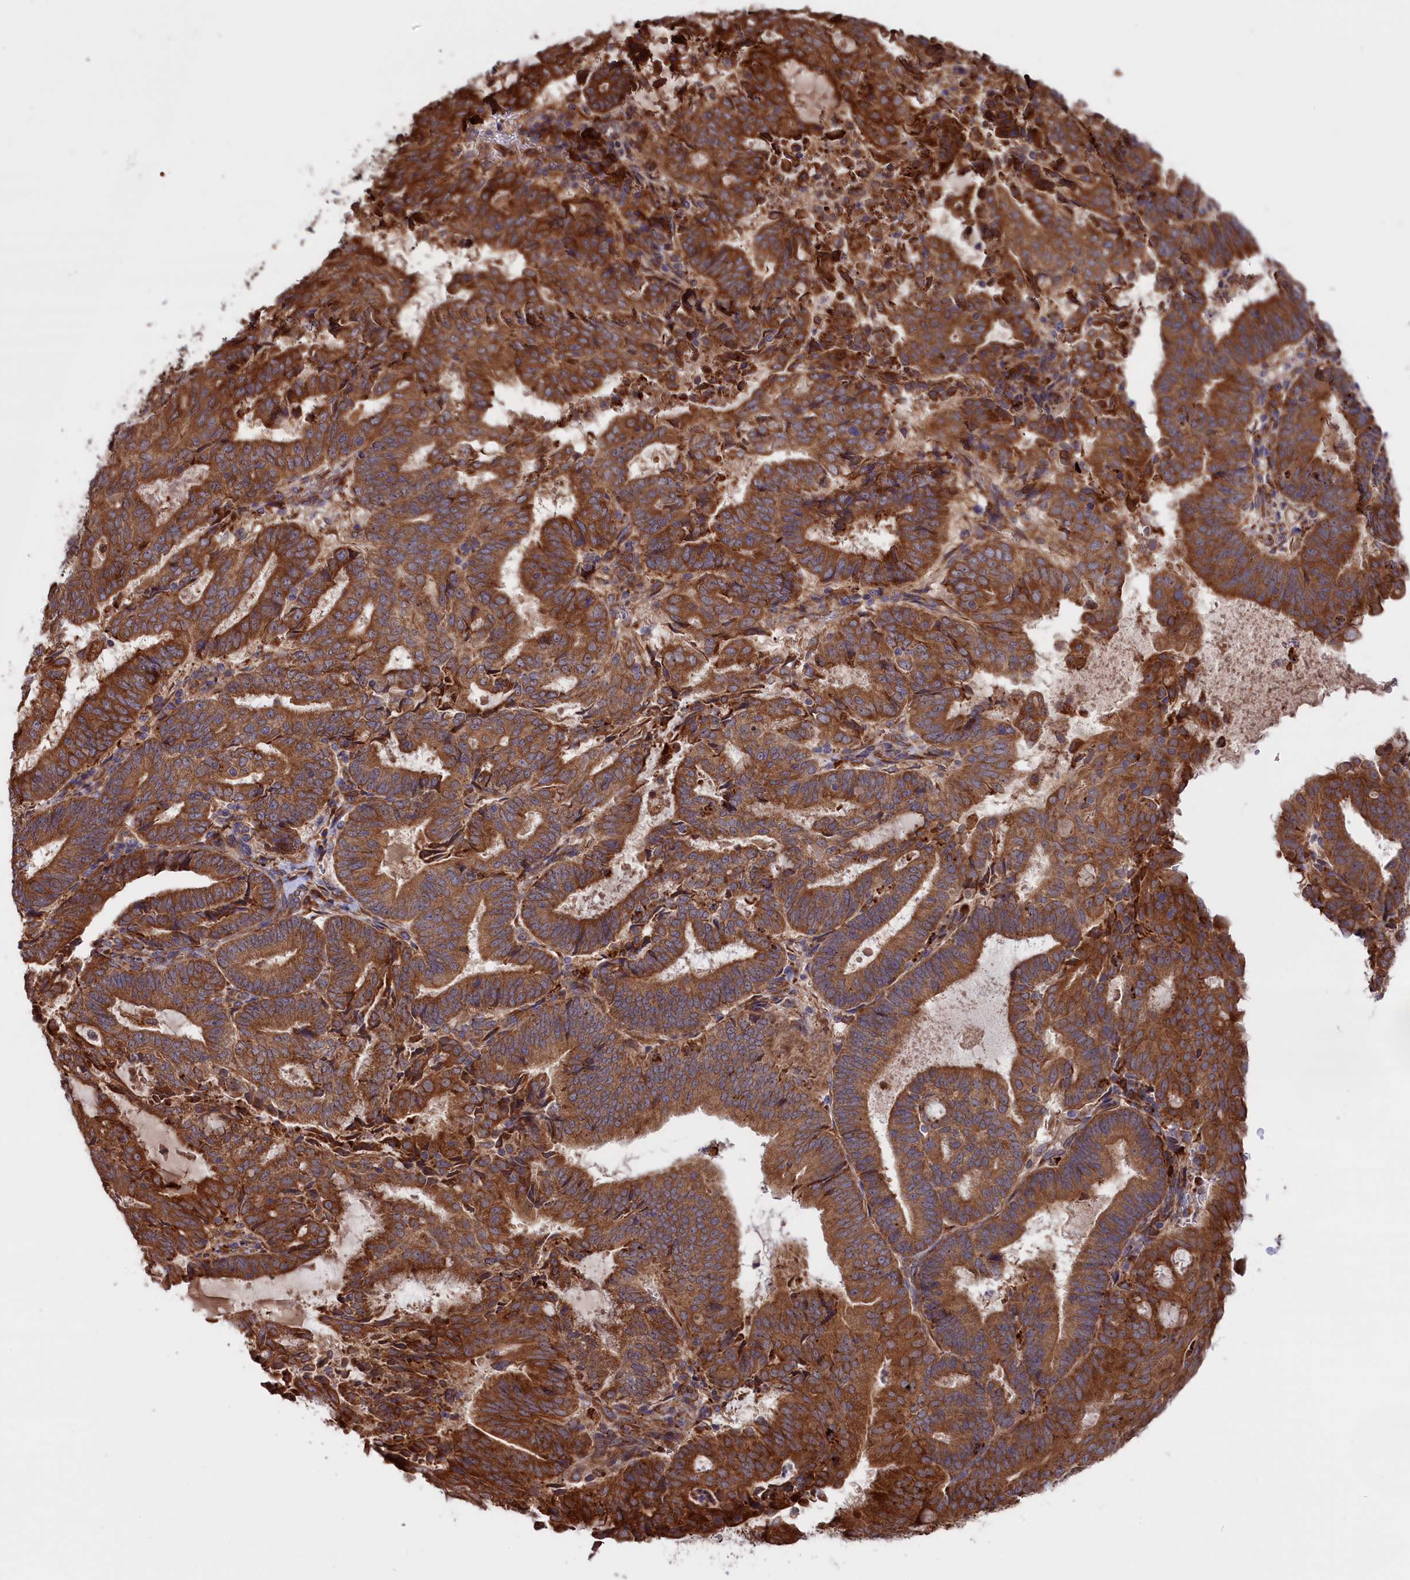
{"staining": {"intensity": "strong", "quantity": ">75%", "location": "cytoplasmic/membranous"}, "tissue": "endometrial cancer", "cell_type": "Tumor cells", "image_type": "cancer", "snomed": [{"axis": "morphology", "description": "Adenocarcinoma, NOS"}, {"axis": "topography", "description": "Endometrium"}], "caption": "Endometrial cancer (adenocarcinoma) stained for a protein (brown) demonstrates strong cytoplasmic/membranous positive expression in approximately >75% of tumor cells.", "gene": "PLA2G4C", "patient": {"sex": "female", "age": 70}}